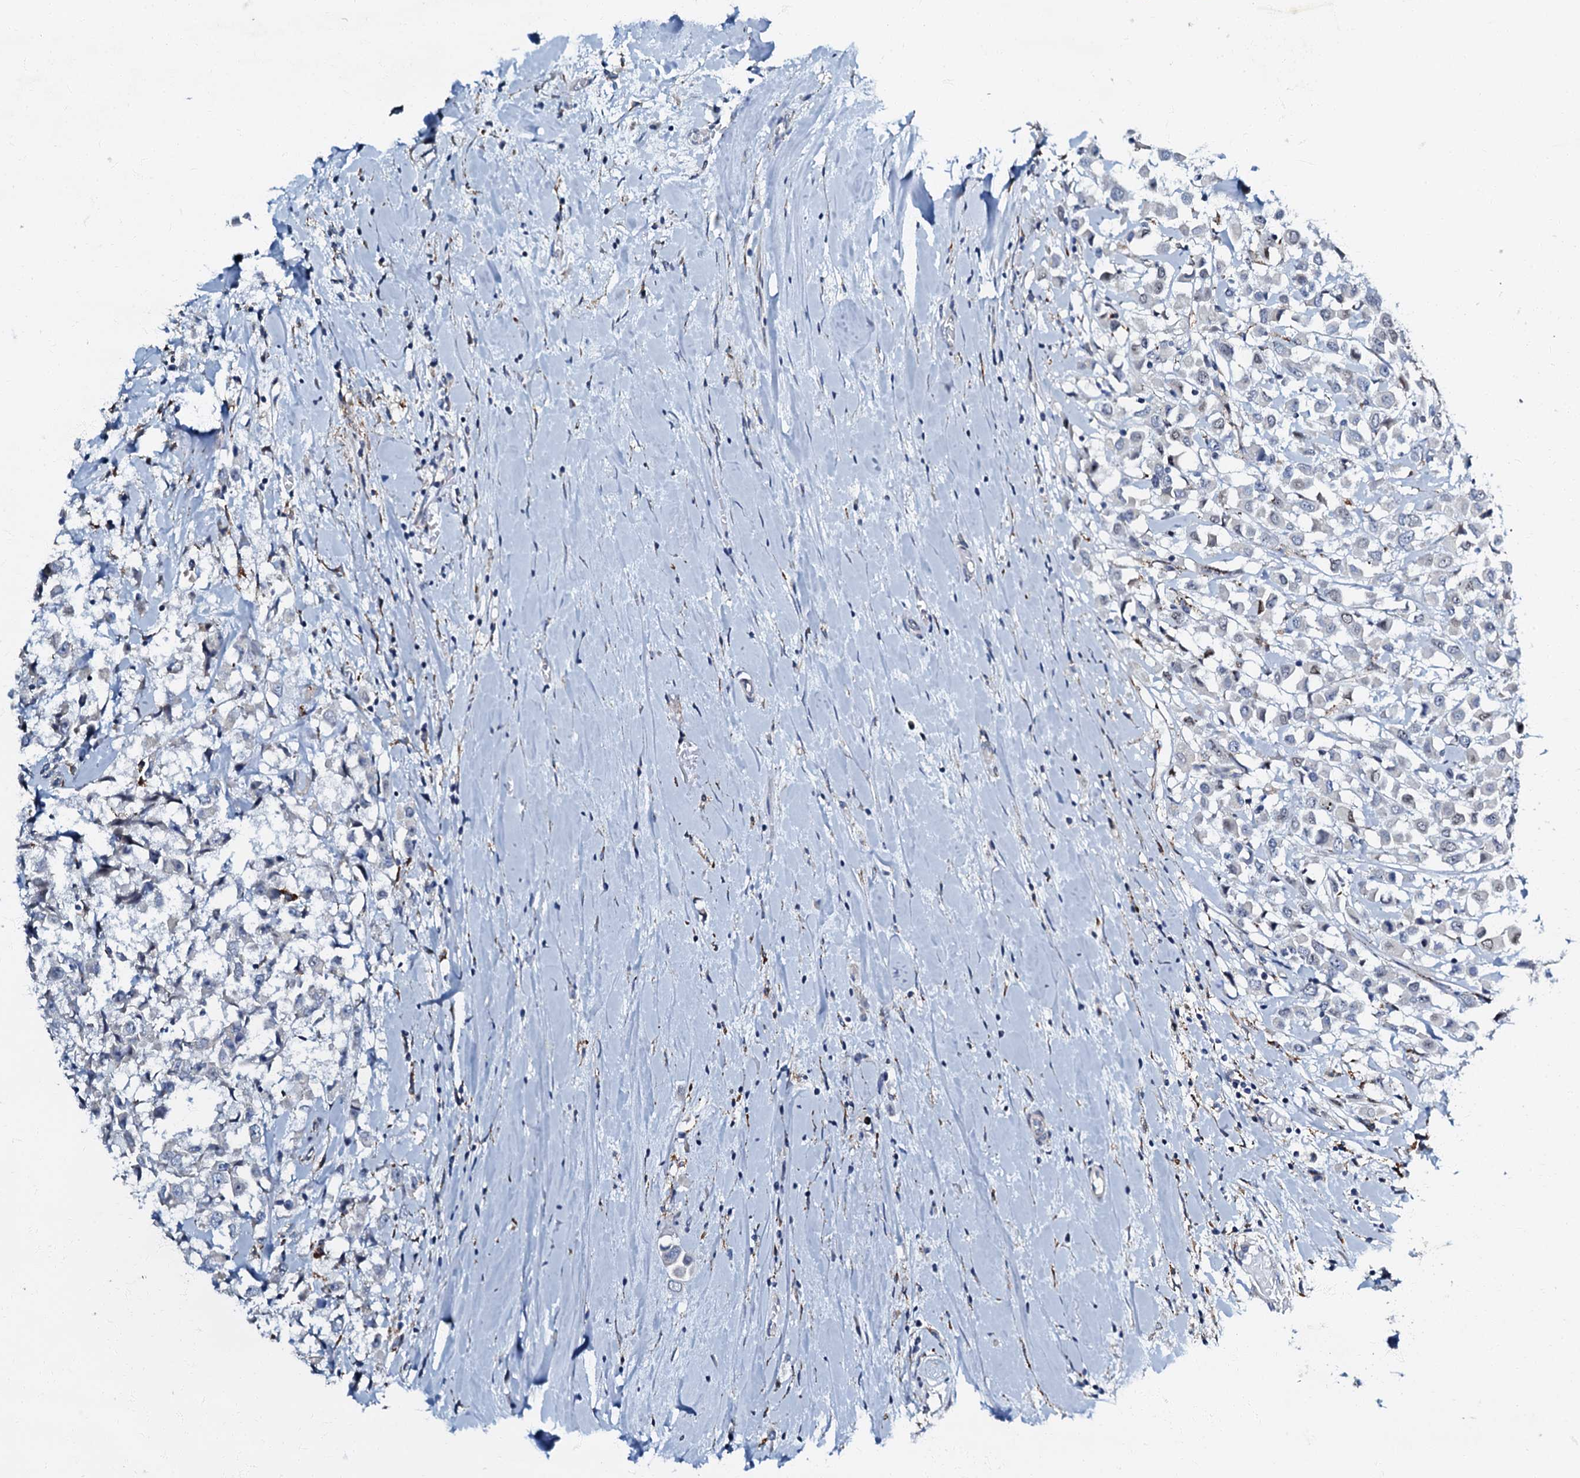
{"staining": {"intensity": "negative", "quantity": "none", "location": "none"}, "tissue": "breast cancer", "cell_type": "Tumor cells", "image_type": "cancer", "snomed": [{"axis": "morphology", "description": "Duct carcinoma"}, {"axis": "topography", "description": "Breast"}], "caption": "Tumor cells are negative for protein expression in human breast cancer (infiltrating ductal carcinoma). (DAB (3,3'-diaminobenzidine) immunohistochemistry, high magnification).", "gene": "OLAH", "patient": {"sex": "female", "age": 61}}